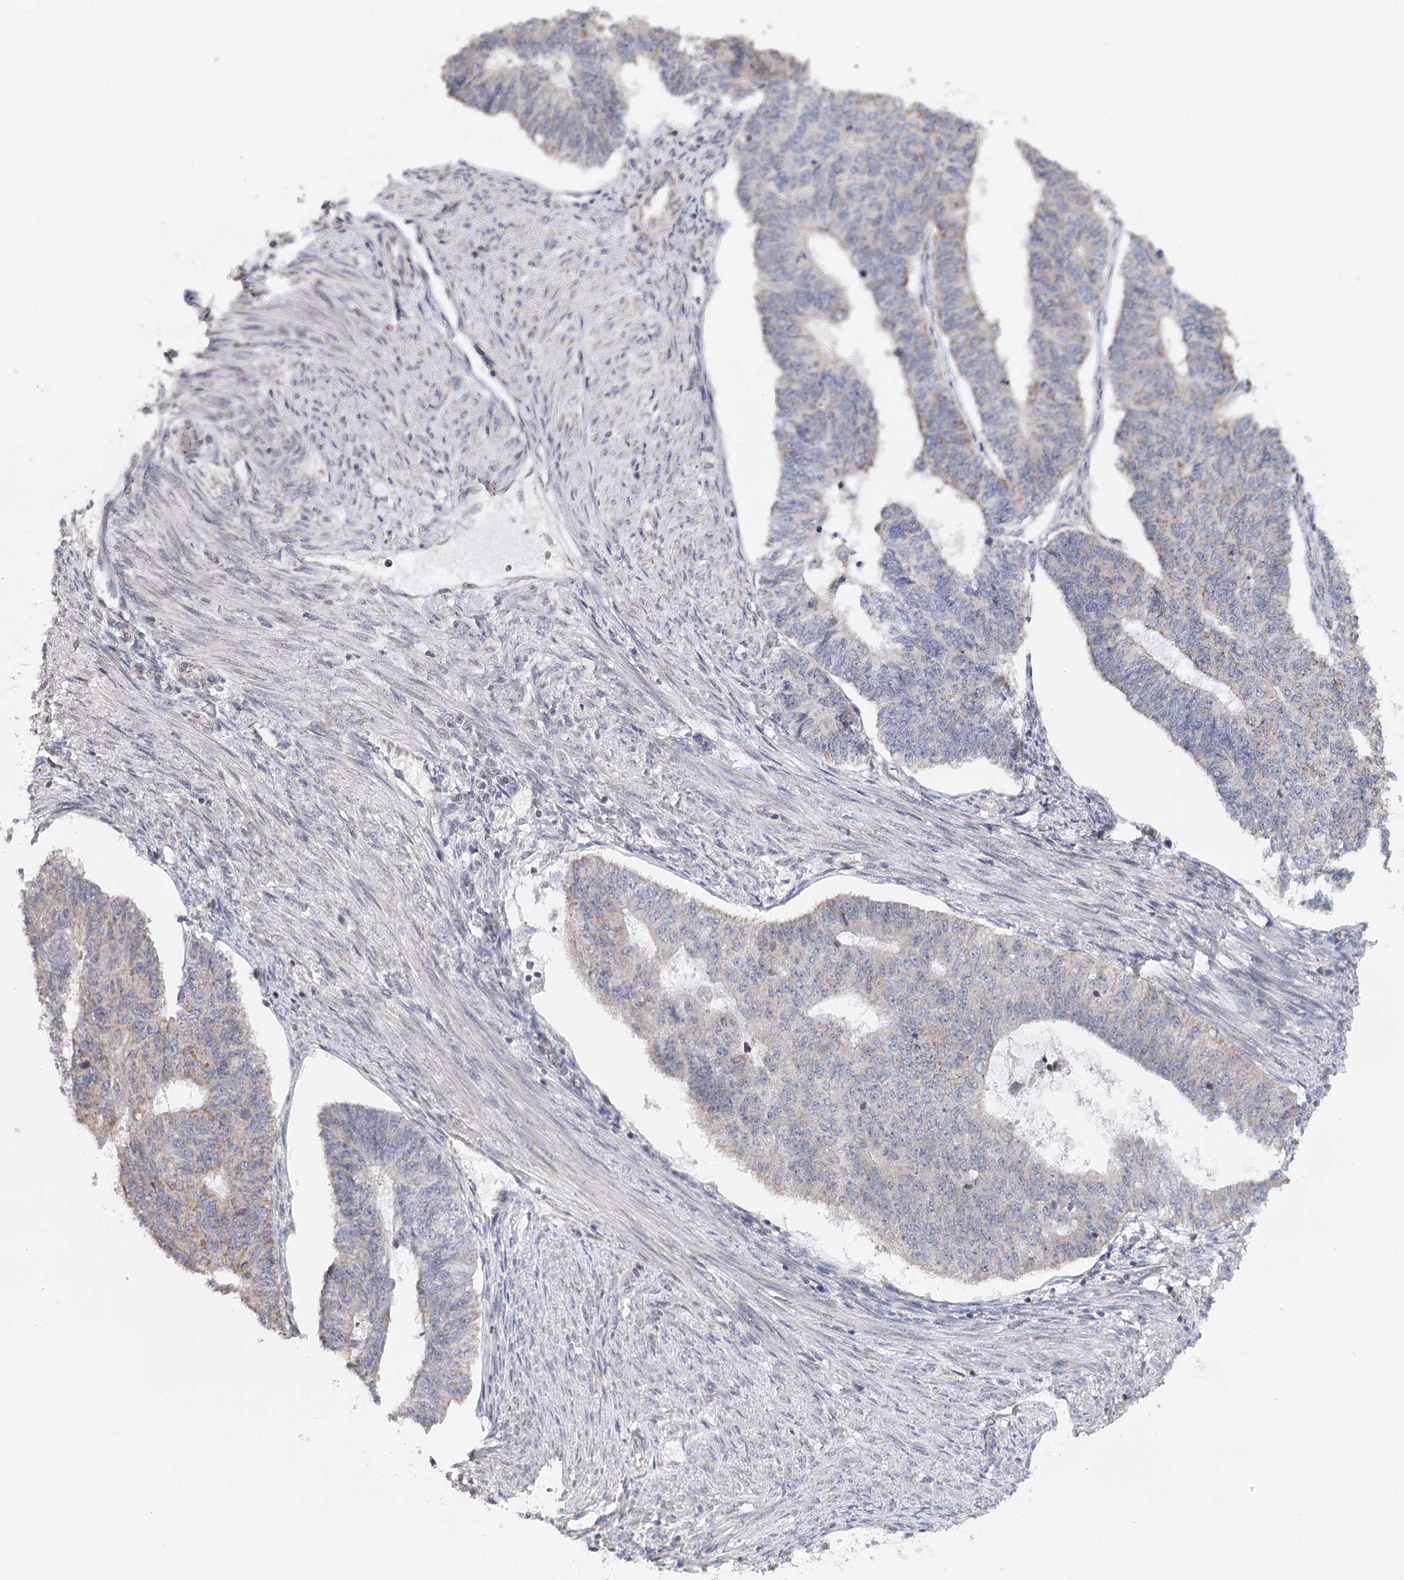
{"staining": {"intensity": "weak", "quantity": "<25%", "location": "cytoplasmic/membranous"}, "tissue": "endometrial cancer", "cell_type": "Tumor cells", "image_type": "cancer", "snomed": [{"axis": "morphology", "description": "Adenocarcinoma, NOS"}, {"axis": "topography", "description": "Endometrium"}], "caption": "An immunohistochemistry (IHC) image of endometrial cancer (adenocarcinoma) is shown. There is no staining in tumor cells of endometrial cancer (adenocarcinoma).", "gene": "ICOS", "patient": {"sex": "female", "age": 32}}